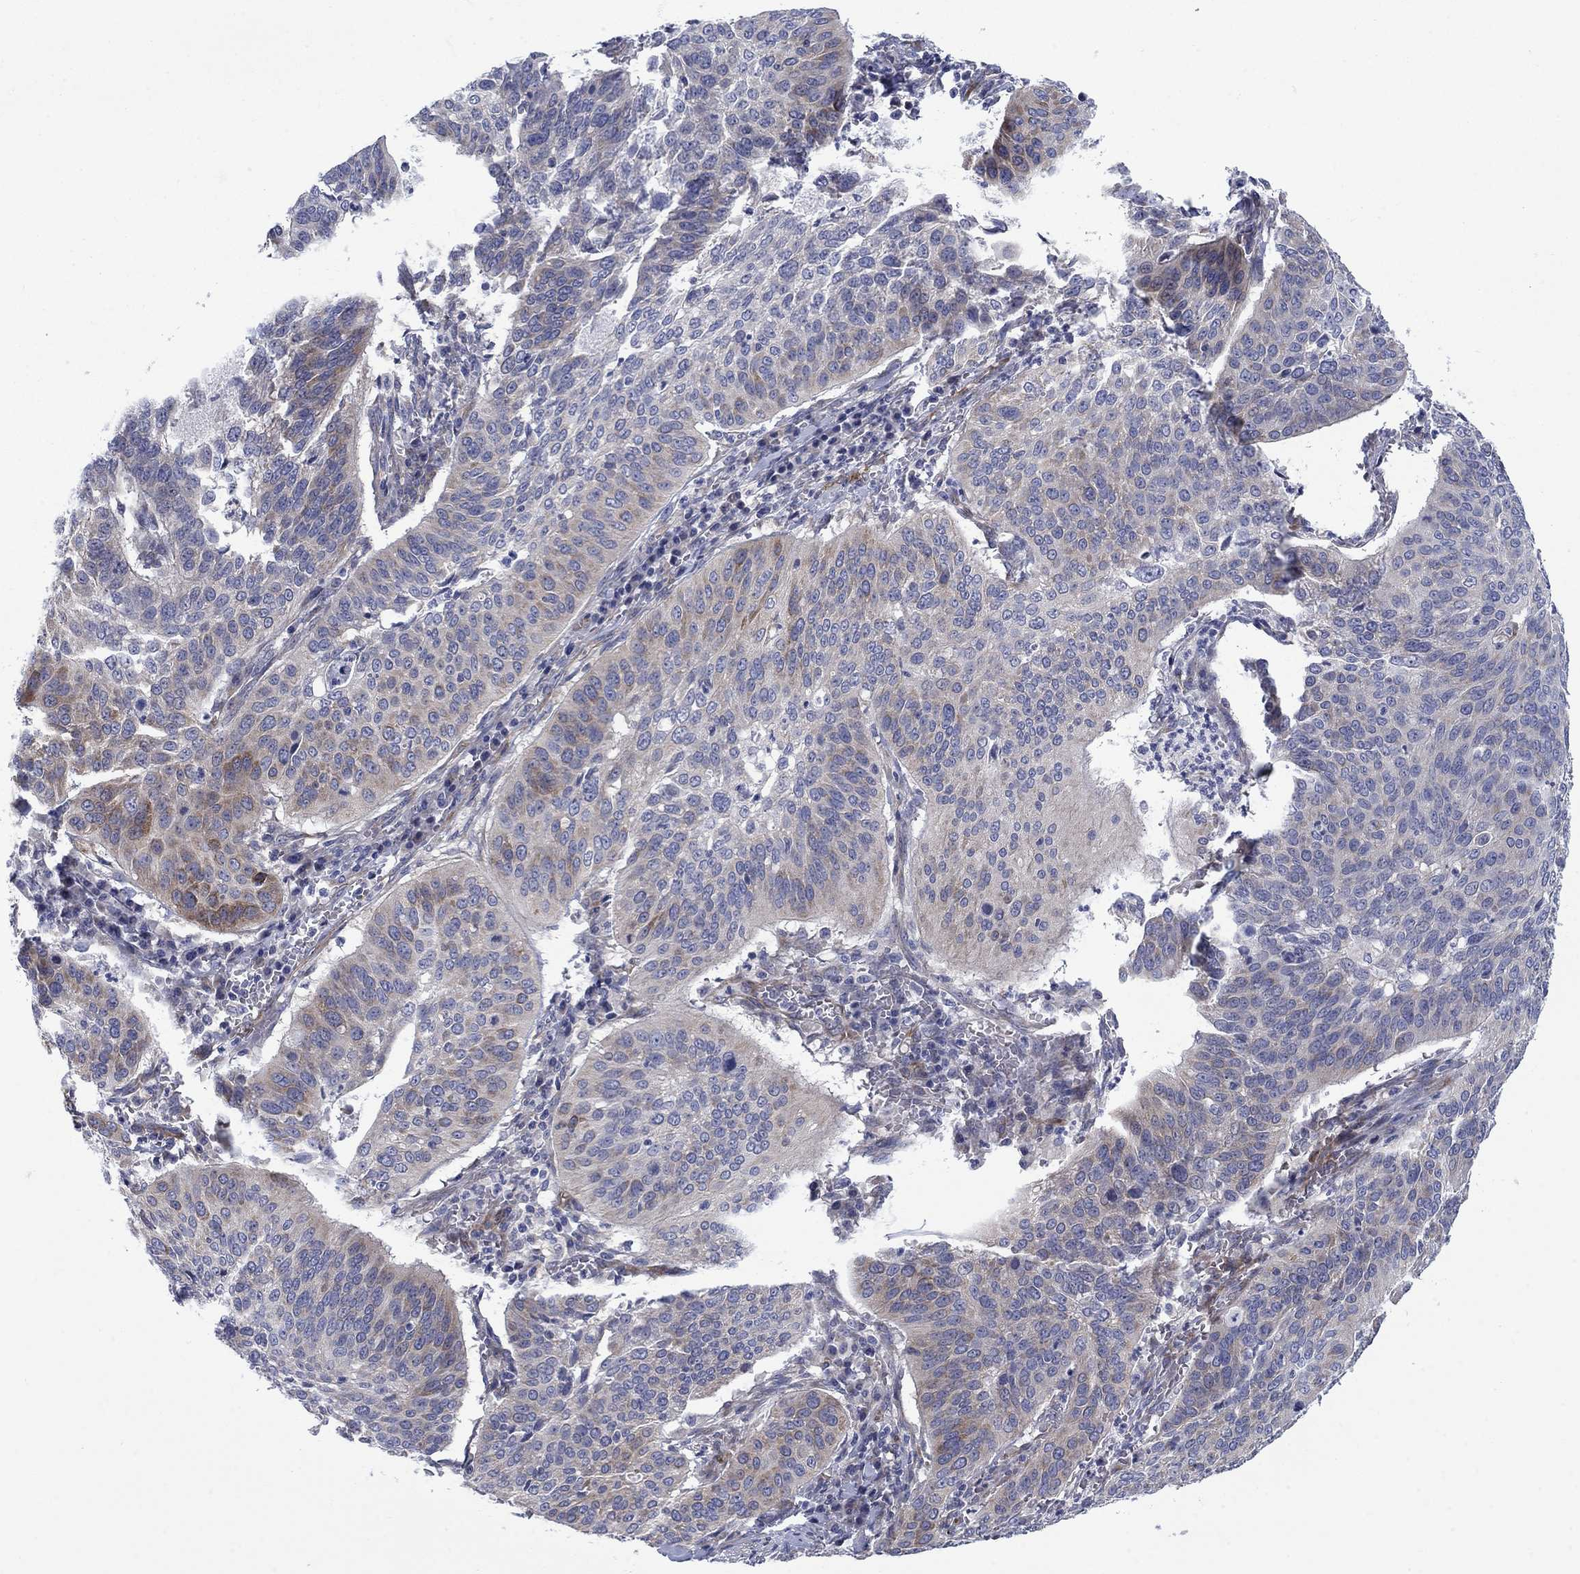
{"staining": {"intensity": "moderate", "quantity": "<25%", "location": "cytoplasmic/membranous"}, "tissue": "cervical cancer", "cell_type": "Tumor cells", "image_type": "cancer", "snomed": [{"axis": "morphology", "description": "Normal tissue, NOS"}, {"axis": "morphology", "description": "Squamous cell carcinoma, NOS"}, {"axis": "topography", "description": "Cervix"}], "caption": "Immunohistochemical staining of human cervical cancer displays low levels of moderate cytoplasmic/membranous protein positivity in about <25% of tumor cells. (brown staining indicates protein expression, while blue staining denotes nuclei).", "gene": "FXR1", "patient": {"sex": "female", "age": 39}}